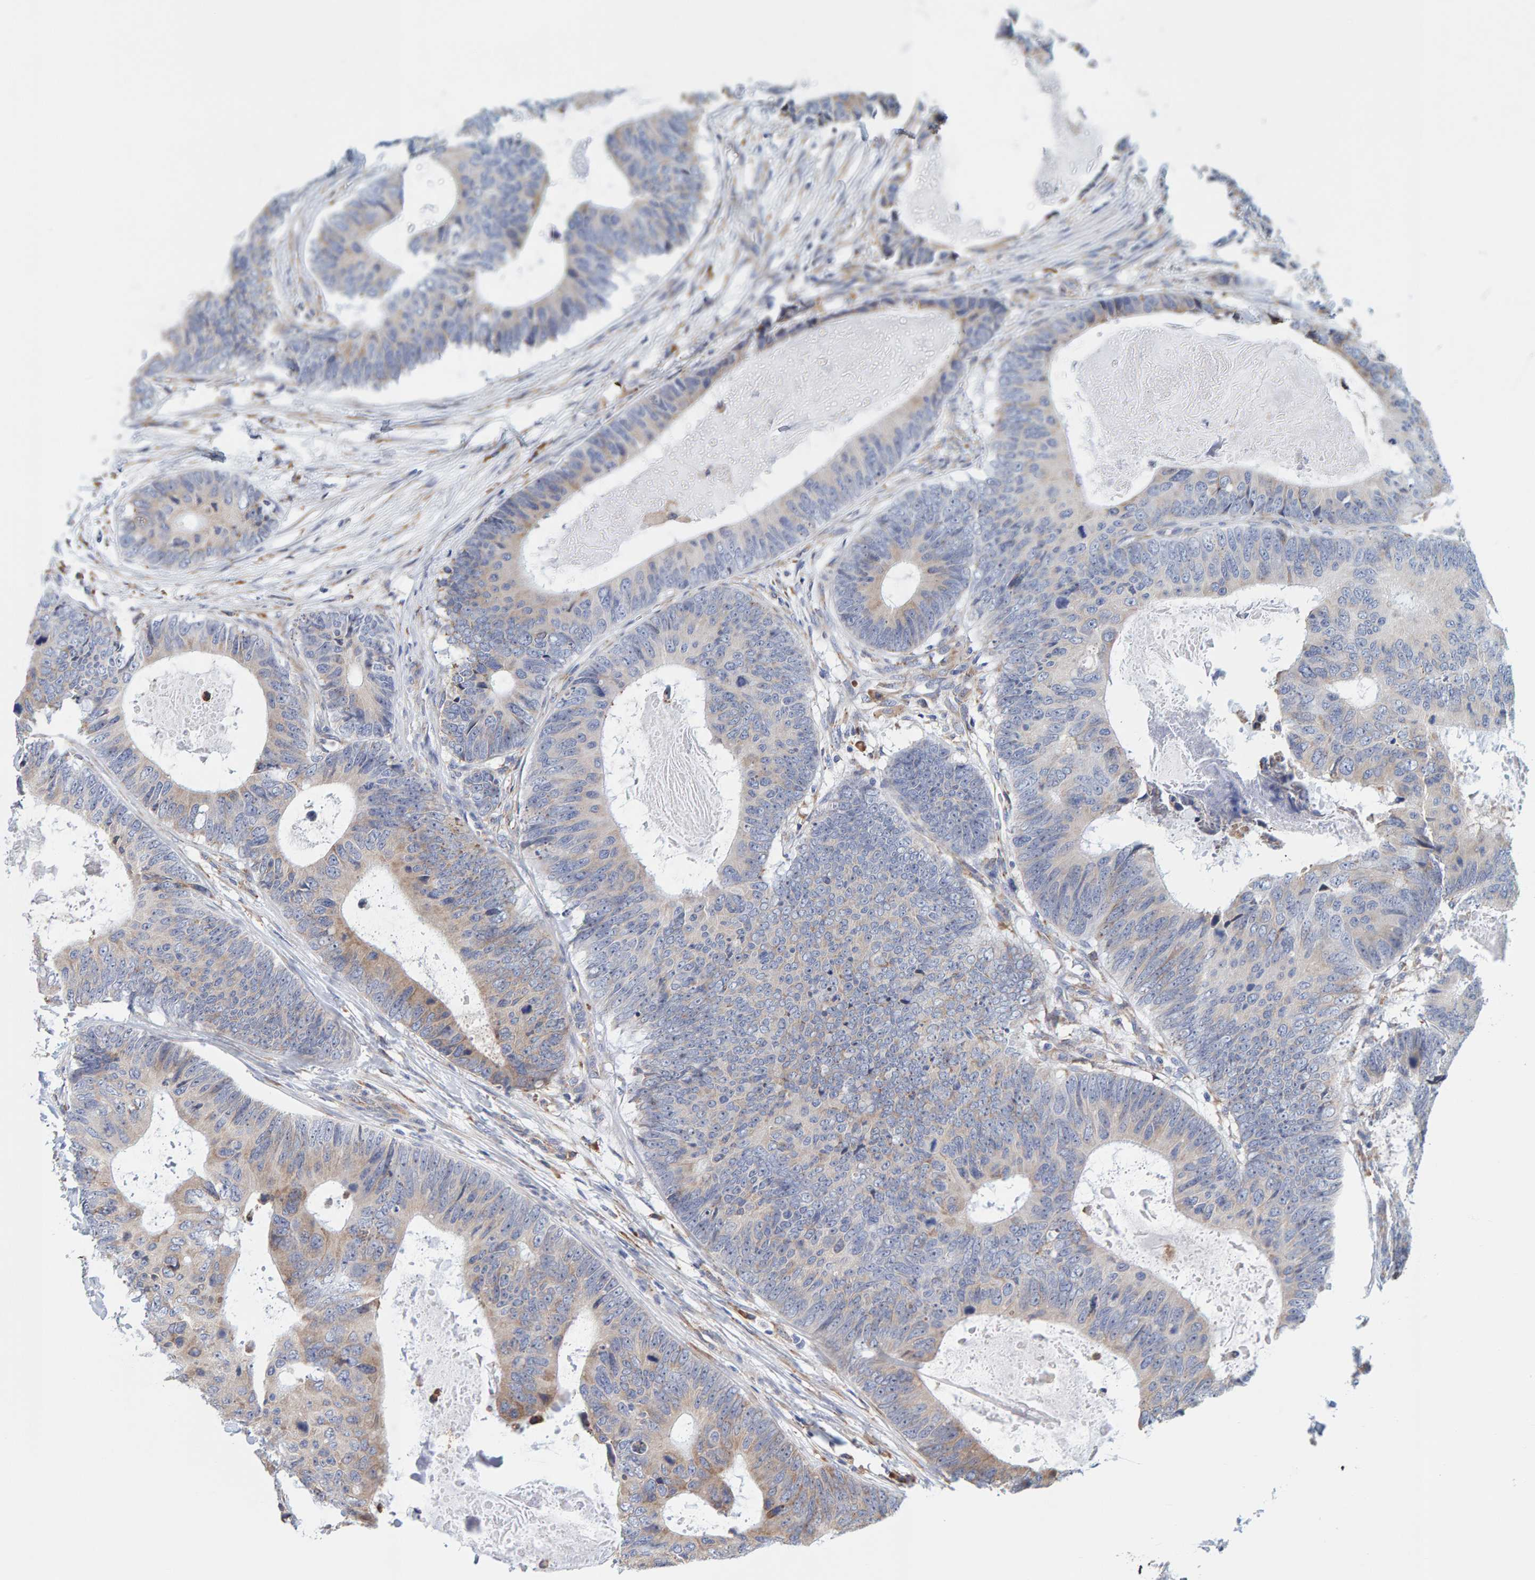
{"staining": {"intensity": "weak", "quantity": "<25%", "location": "cytoplasmic/membranous"}, "tissue": "colorectal cancer", "cell_type": "Tumor cells", "image_type": "cancer", "snomed": [{"axis": "morphology", "description": "Adenocarcinoma, NOS"}, {"axis": "topography", "description": "Colon"}], "caption": "This is an IHC histopathology image of human colorectal cancer. There is no positivity in tumor cells.", "gene": "SGPL1", "patient": {"sex": "male", "age": 56}}